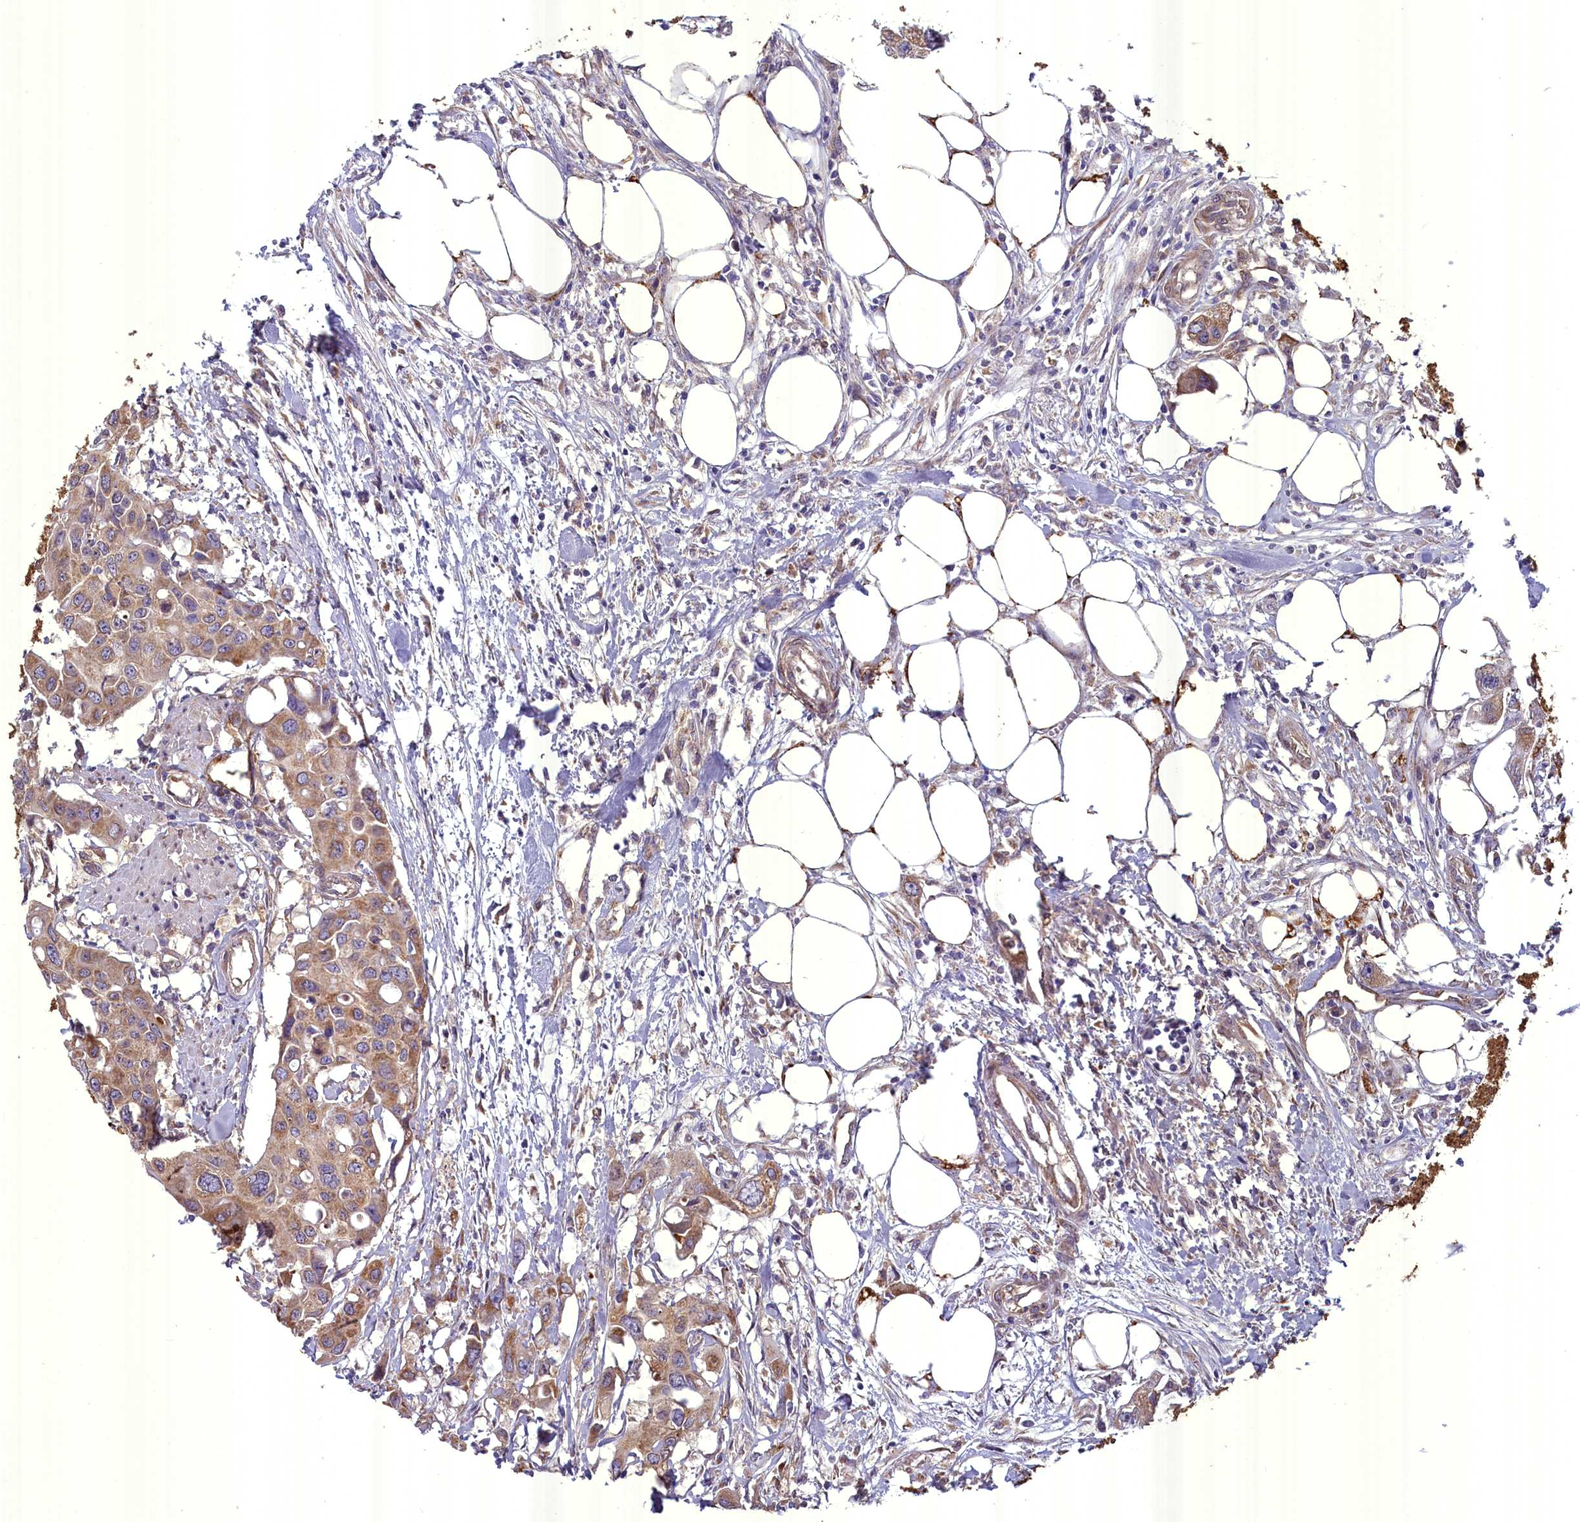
{"staining": {"intensity": "moderate", "quantity": ">75%", "location": "cytoplasmic/membranous"}, "tissue": "colorectal cancer", "cell_type": "Tumor cells", "image_type": "cancer", "snomed": [{"axis": "morphology", "description": "Adenocarcinoma, NOS"}, {"axis": "topography", "description": "Colon"}], "caption": "Tumor cells display moderate cytoplasmic/membranous positivity in approximately >75% of cells in colorectal adenocarcinoma. The protein of interest is stained brown, and the nuclei are stained in blue (DAB IHC with brightfield microscopy, high magnification).", "gene": "ACAD8", "patient": {"sex": "male", "age": 77}}